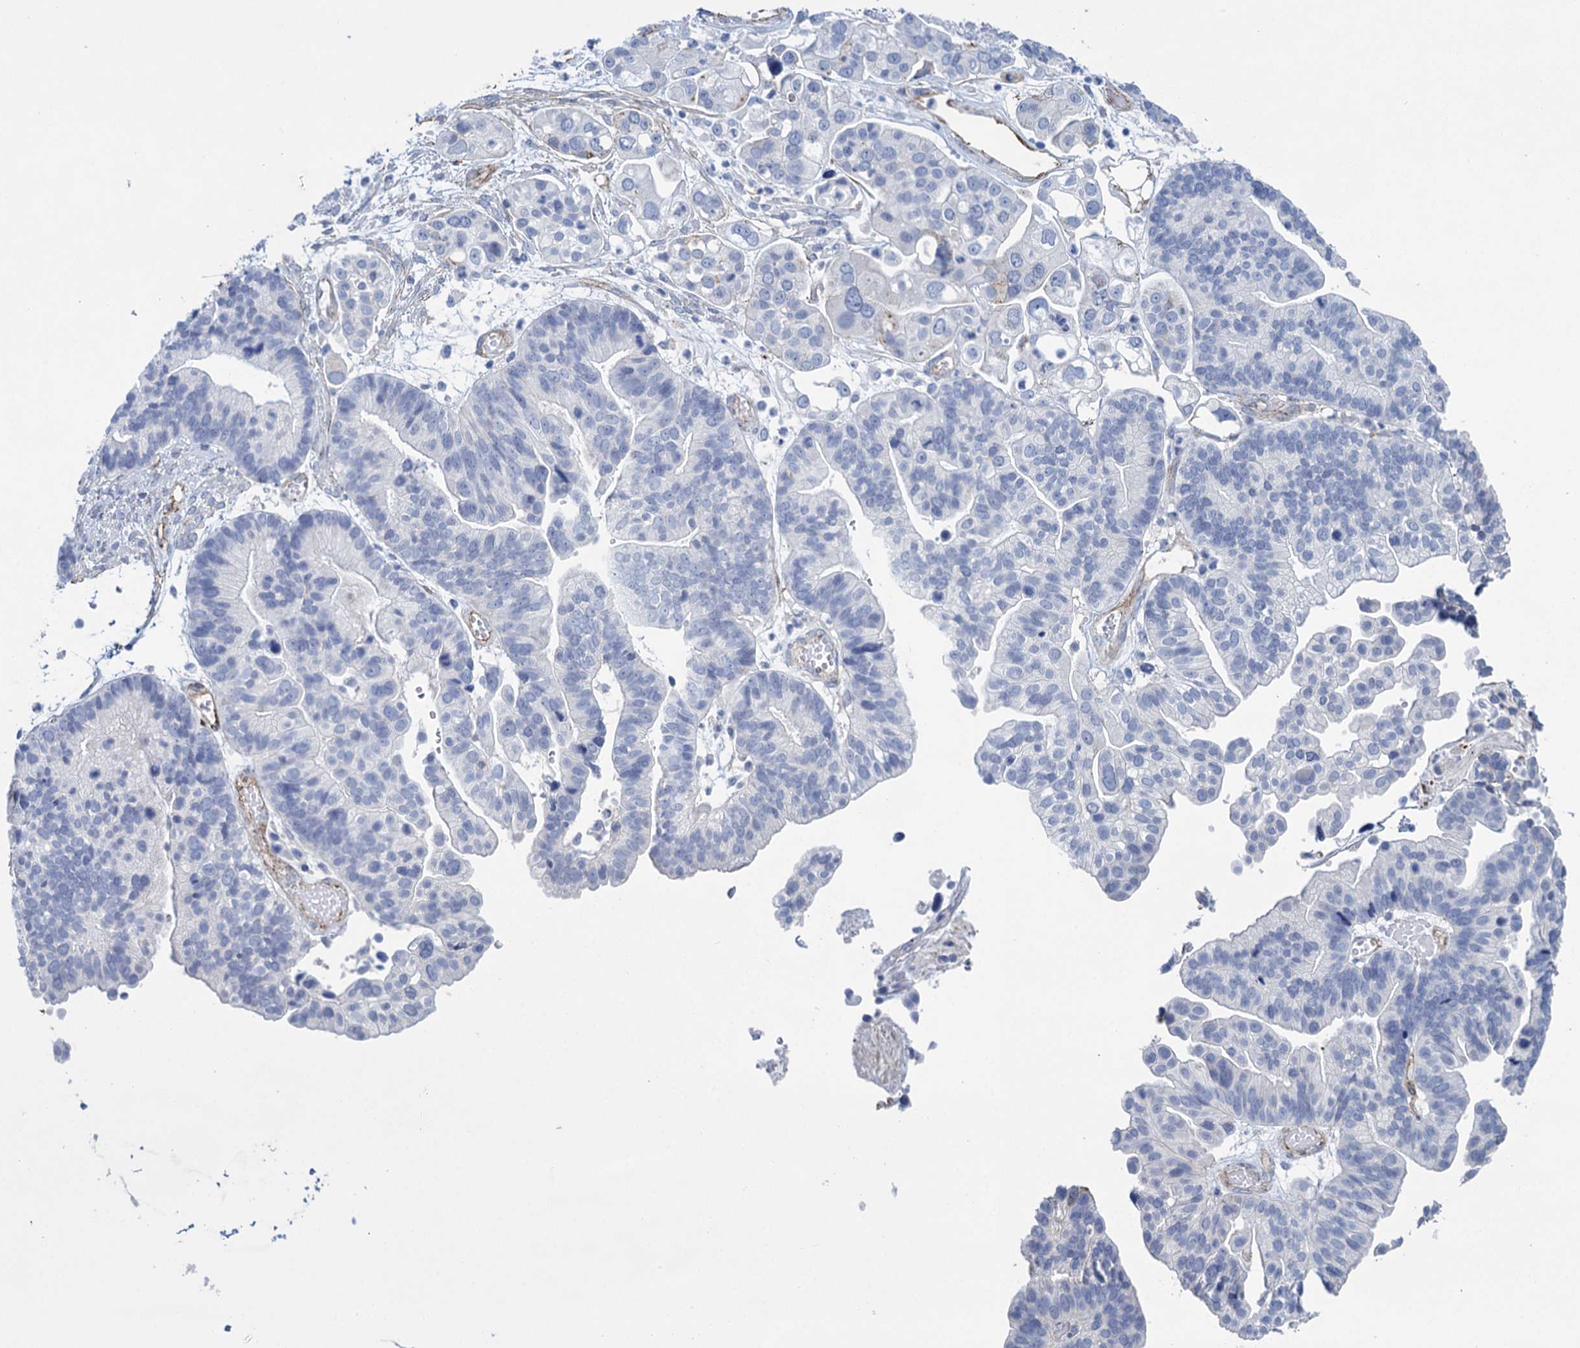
{"staining": {"intensity": "negative", "quantity": "none", "location": "none"}, "tissue": "ovarian cancer", "cell_type": "Tumor cells", "image_type": "cancer", "snomed": [{"axis": "morphology", "description": "Cystadenocarcinoma, serous, NOS"}, {"axis": "topography", "description": "Ovary"}], "caption": "DAB (3,3'-diaminobenzidine) immunohistochemical staining of ovarian cancer (serous cystadenocarcinoma) shows no significant positivity in tumor cells.", "gene": "SNCG", "patient": {"sex": "female", "age": 56}}